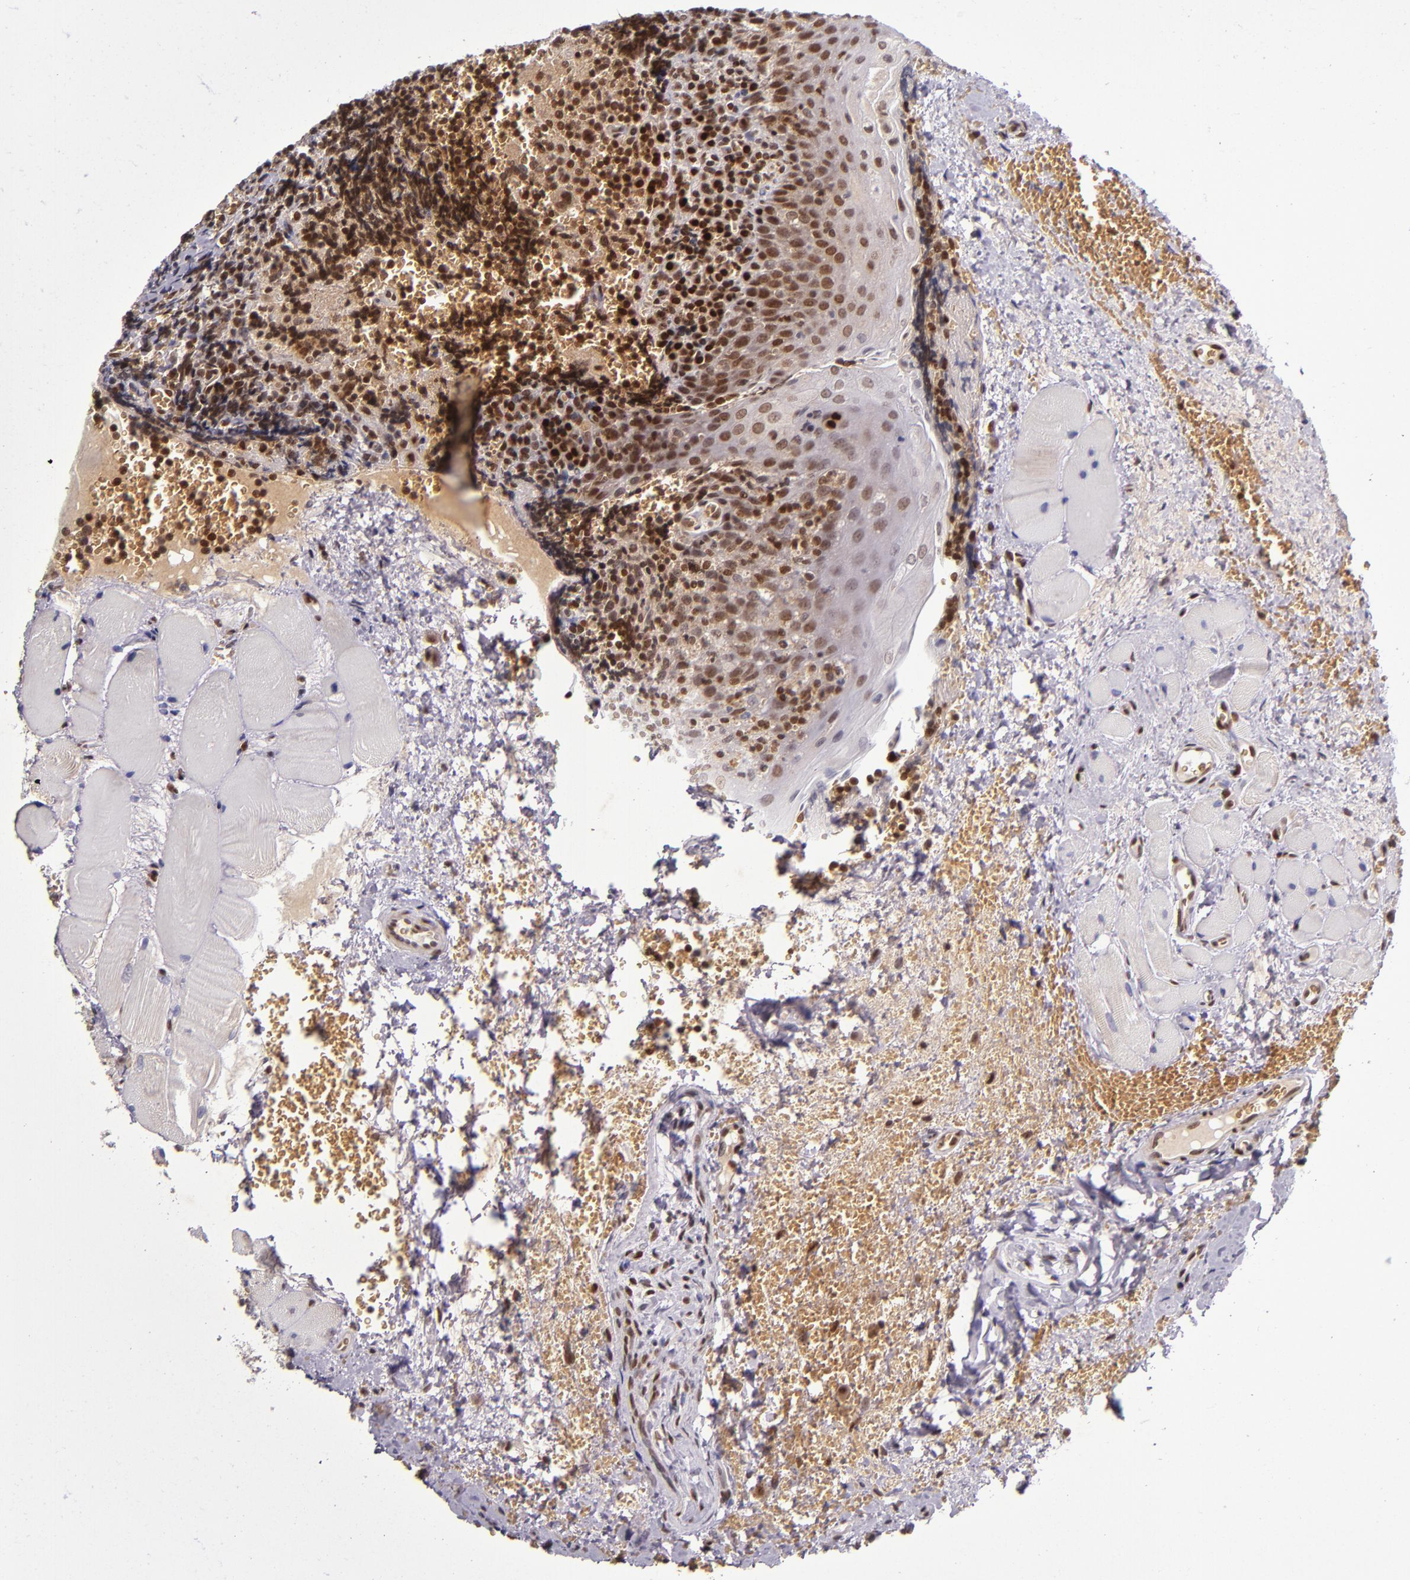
{"staining": {"intensity": "moderate", "quantity": ">75%", "location": "nuclear"}, "tissue": "tonsil", "cell_type": "Non-germinal center cells", "image_type": "normal", "snomed": [{"axis": "morphology", "description": "Normal tissue, NOS"}, {"axis": "topography", "description": "Tonsil"}], "caption": "An image of tonsil stained for a protein exhibits moderate nuclear brown staining in non-germinal center cells.", "gene": "MGMT", "patient": {"sex": "male", "age": 20}}